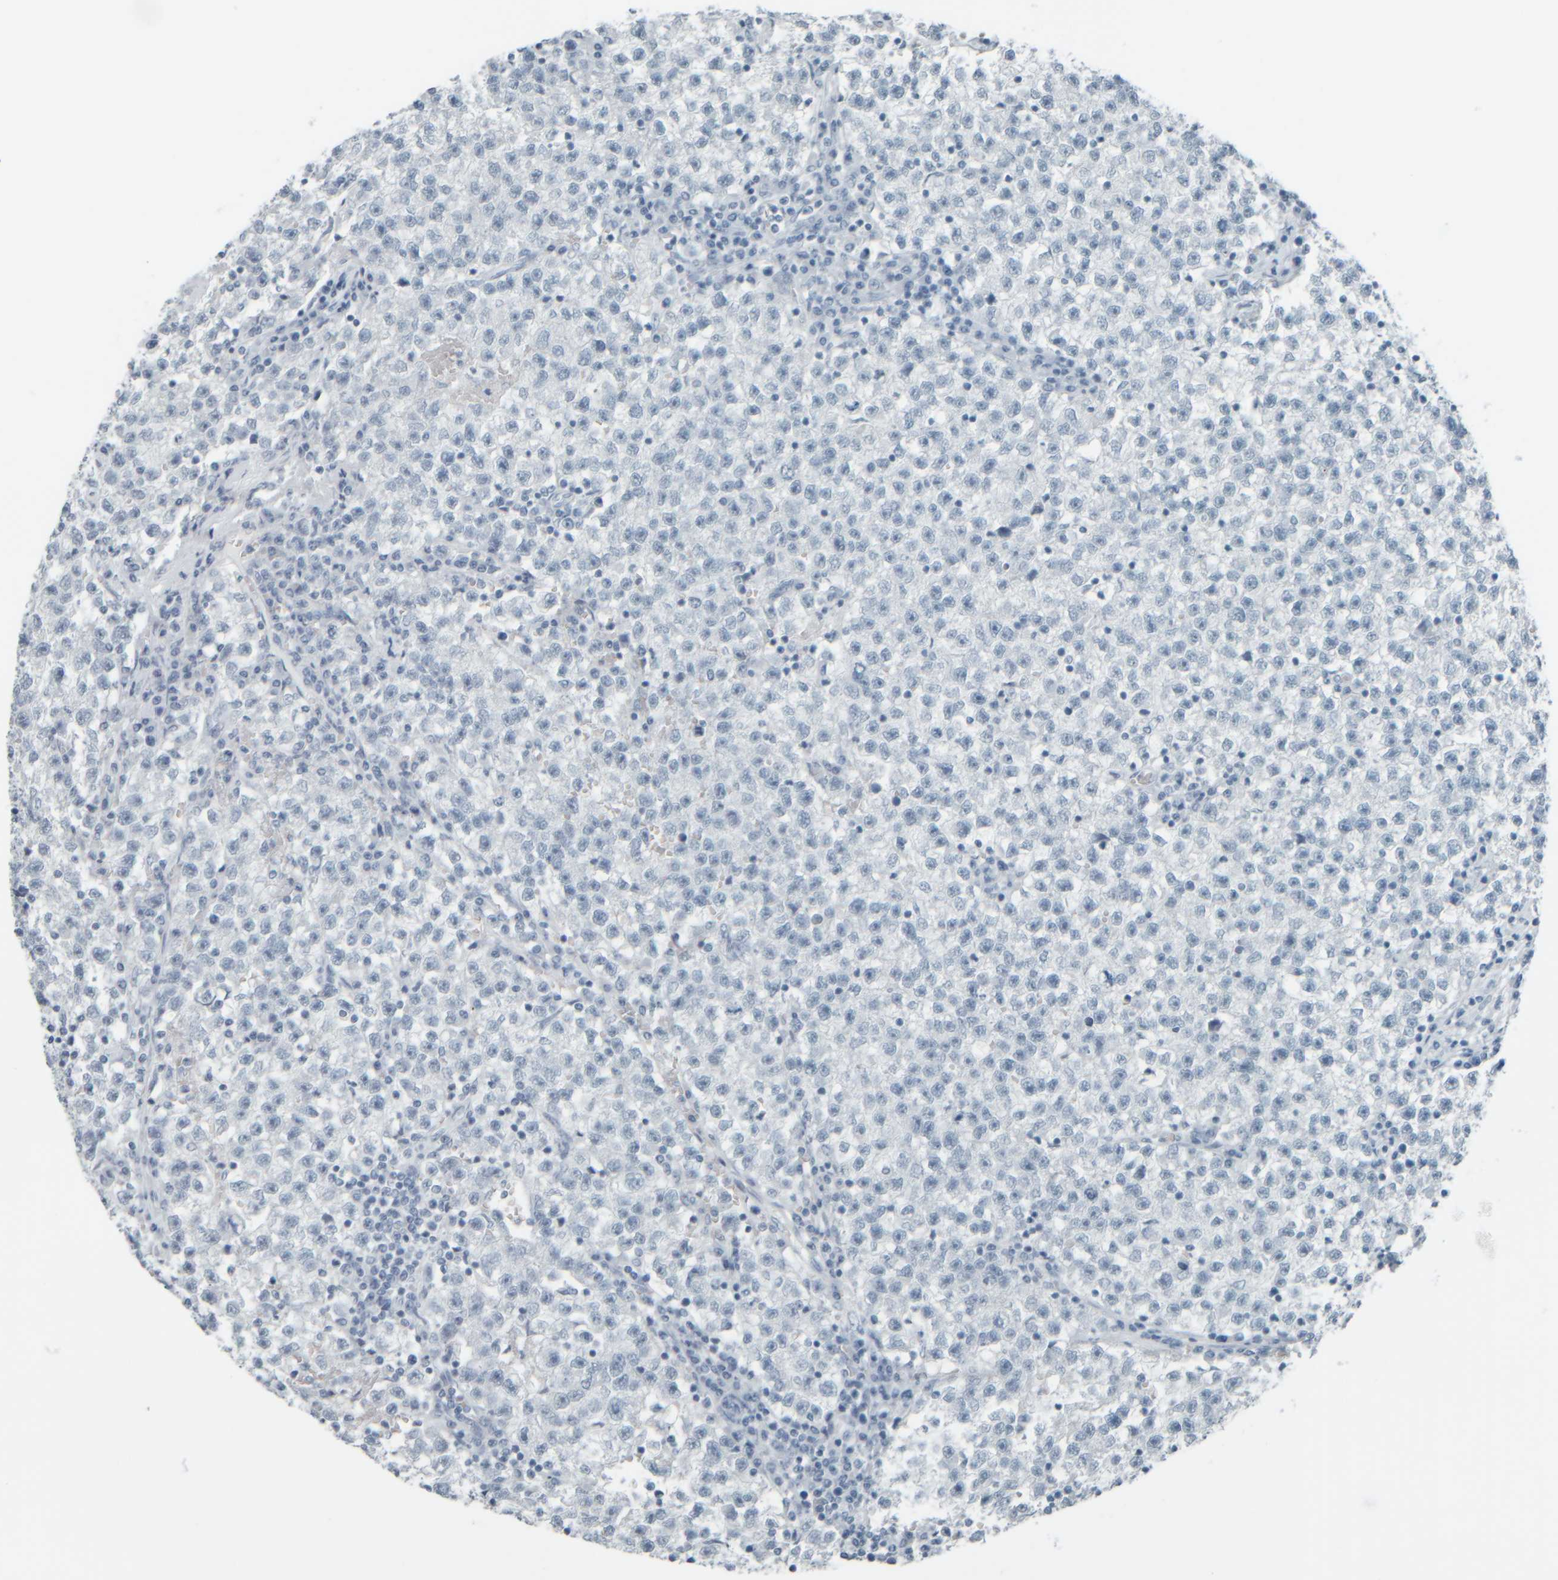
{"staining": {"intensity": "negative", "quantity": "none", "location": "none"}, "tissue": "testis cancer", "cell_type": "Tumor cells", "image_type": "cancer", "snomed": [{"axis": "morphology", "description": "Seminoma, NOS"}, {"axis": "topography", "description": "Testis"}], "caption": "Tumor cells are negative for brown protein staining in testis cancer. Nuclei are stained in blue.", "gene": "TPSAB1", "patient": {"sex": "male", "age": 22}}